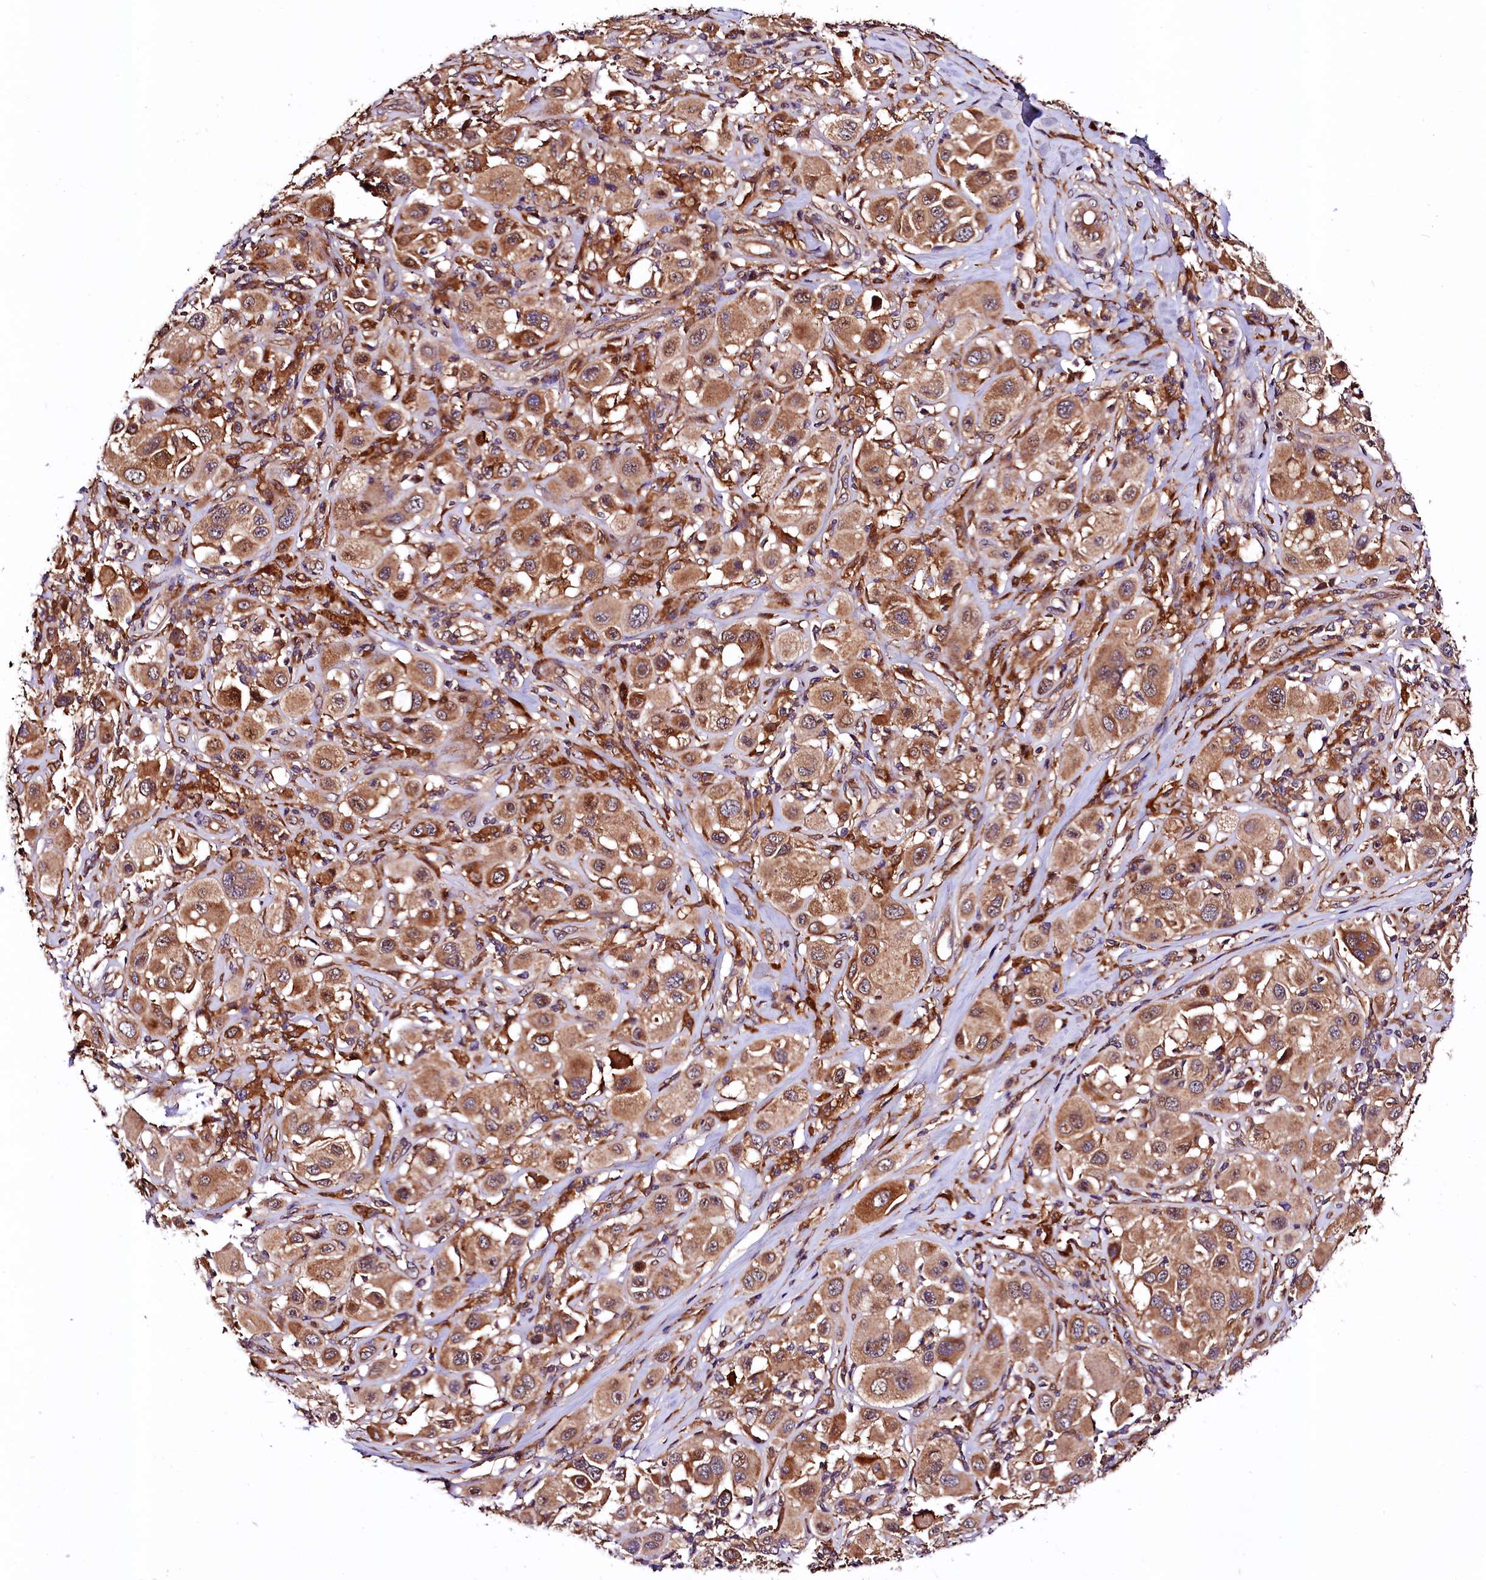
{"staining": {"intensity": "moderate", "quantity": ">75%", "location": "cytoplasmic/membranous"}, "tissue": "melanoma", "cell_type": "Tumor cells", "image_type": "cancer", "snomed": [{"axis": "morphology", "description": "Malignant melanoma, Metastatic site"}, {"axis": "topography", "description": "Skin"}], "caption": "Immunohistochemical staining of human malignant melanoma (metastatic site) displays moderate cytoplasmic/membranous protein expression in about >75% of tumor cells. The protein of interest is stained brown, and the nuclei are stained in blue (DAB (3,3'-diaminobenzidine) IHC with brightfield microscopy, high magnification).", "gene": "VPS35", "patient": {"sex": "male", "age": 41}}